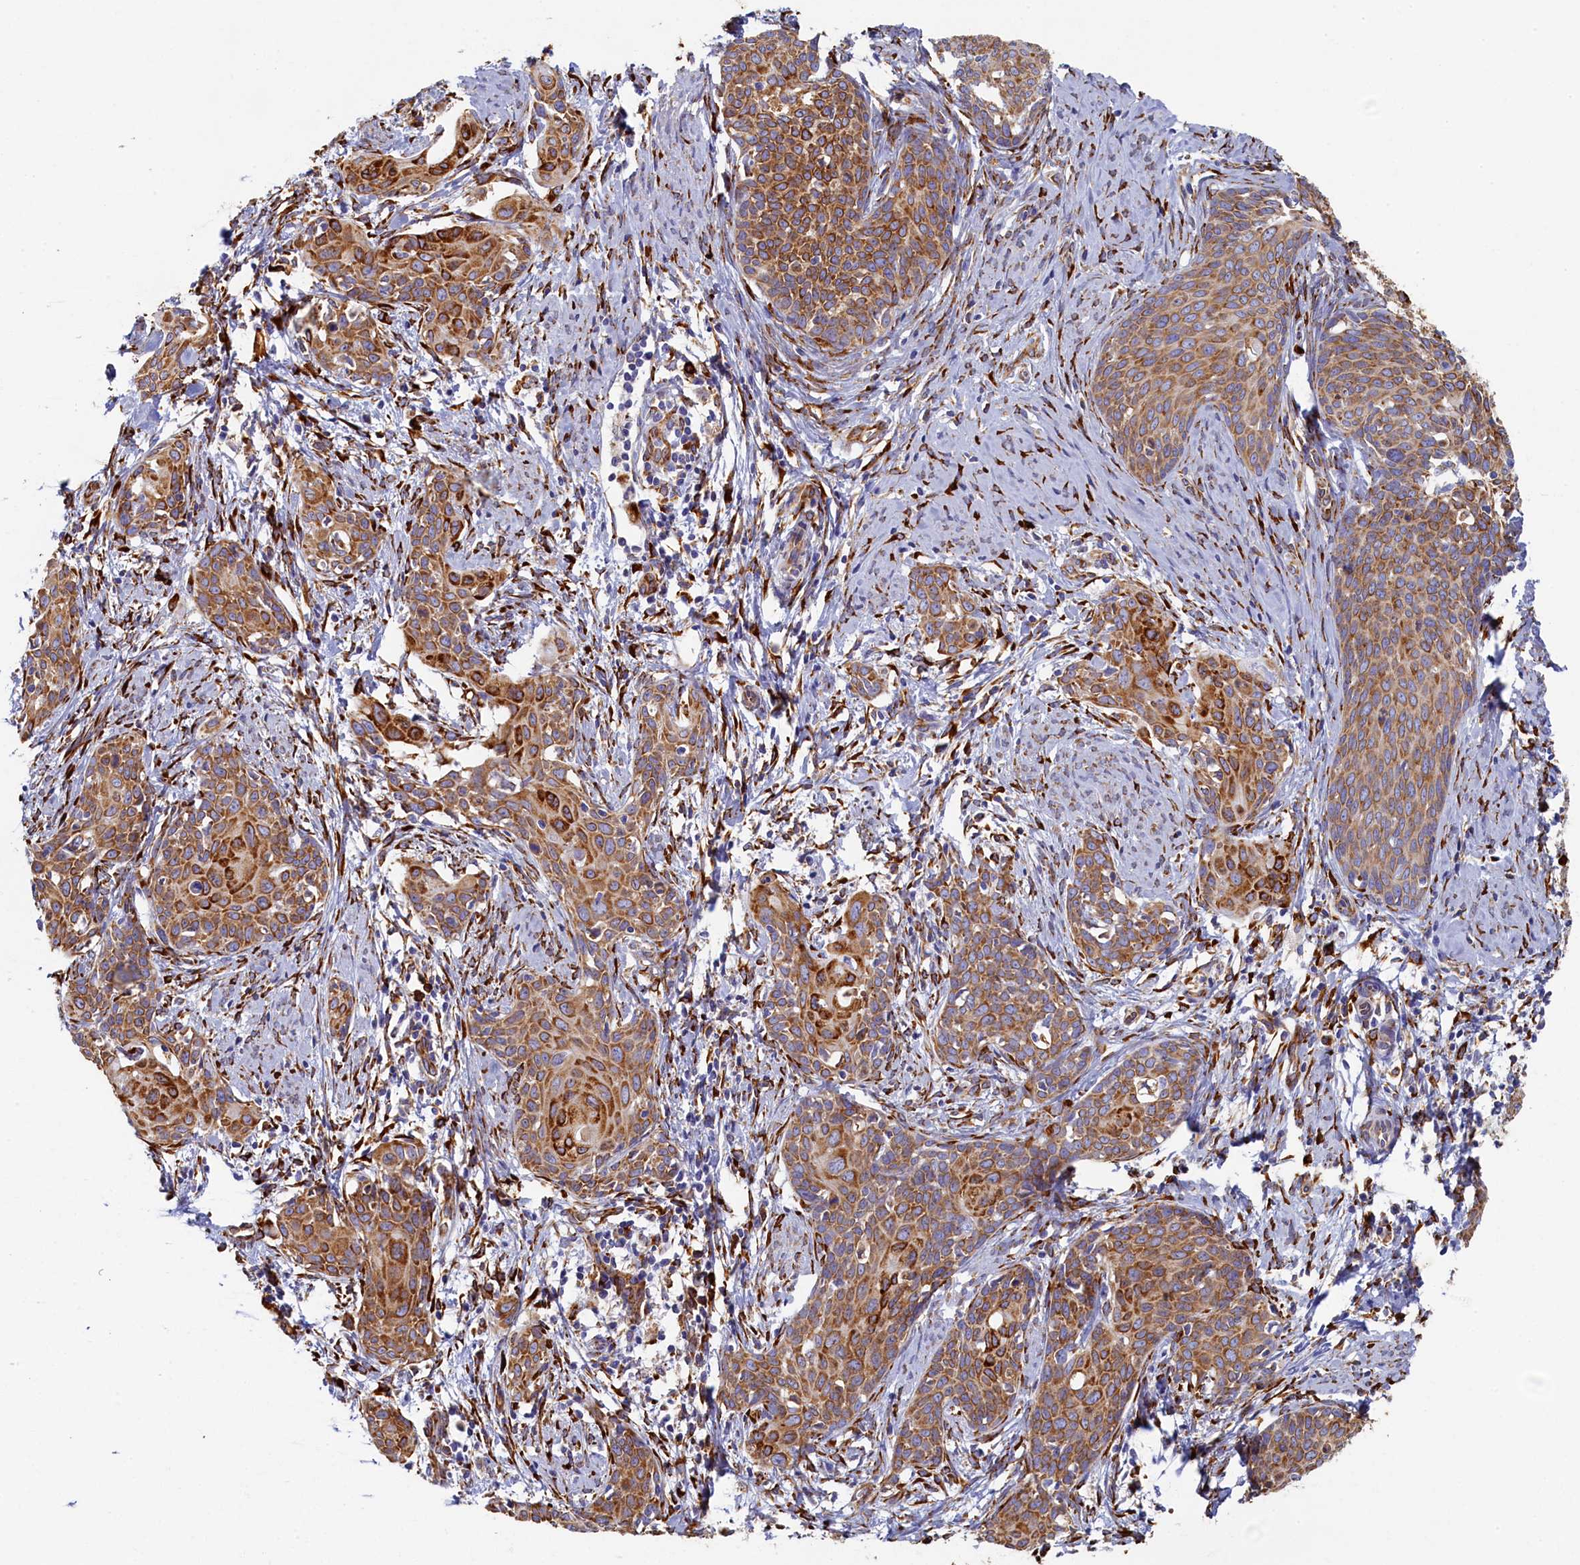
{"staining": {"intensity": "strong", "quantity": ">75%", "location": "cytoplasmic/membranous"}, "tissue": "cervical cancer", "cell_type": "Tumor cells", "image_type": "cancer", "snomed": [{"axis": "morphology", "description": "Squamous cell carcinoma, NOS"}, {"axis": "topography", "description": "Cervix"}], "caption": "Immunohistochemistry of cervical cancer reveals high levels of strong cytoplasmic/membranous expression in approximately >75% of tumor cells. Using DAB (brown) and hematoxylin (blue) stains, captured at high magnification using brightfield microscopy.", "gene": "TMEM18", "patient": {"sex": "female", "age": 52}}